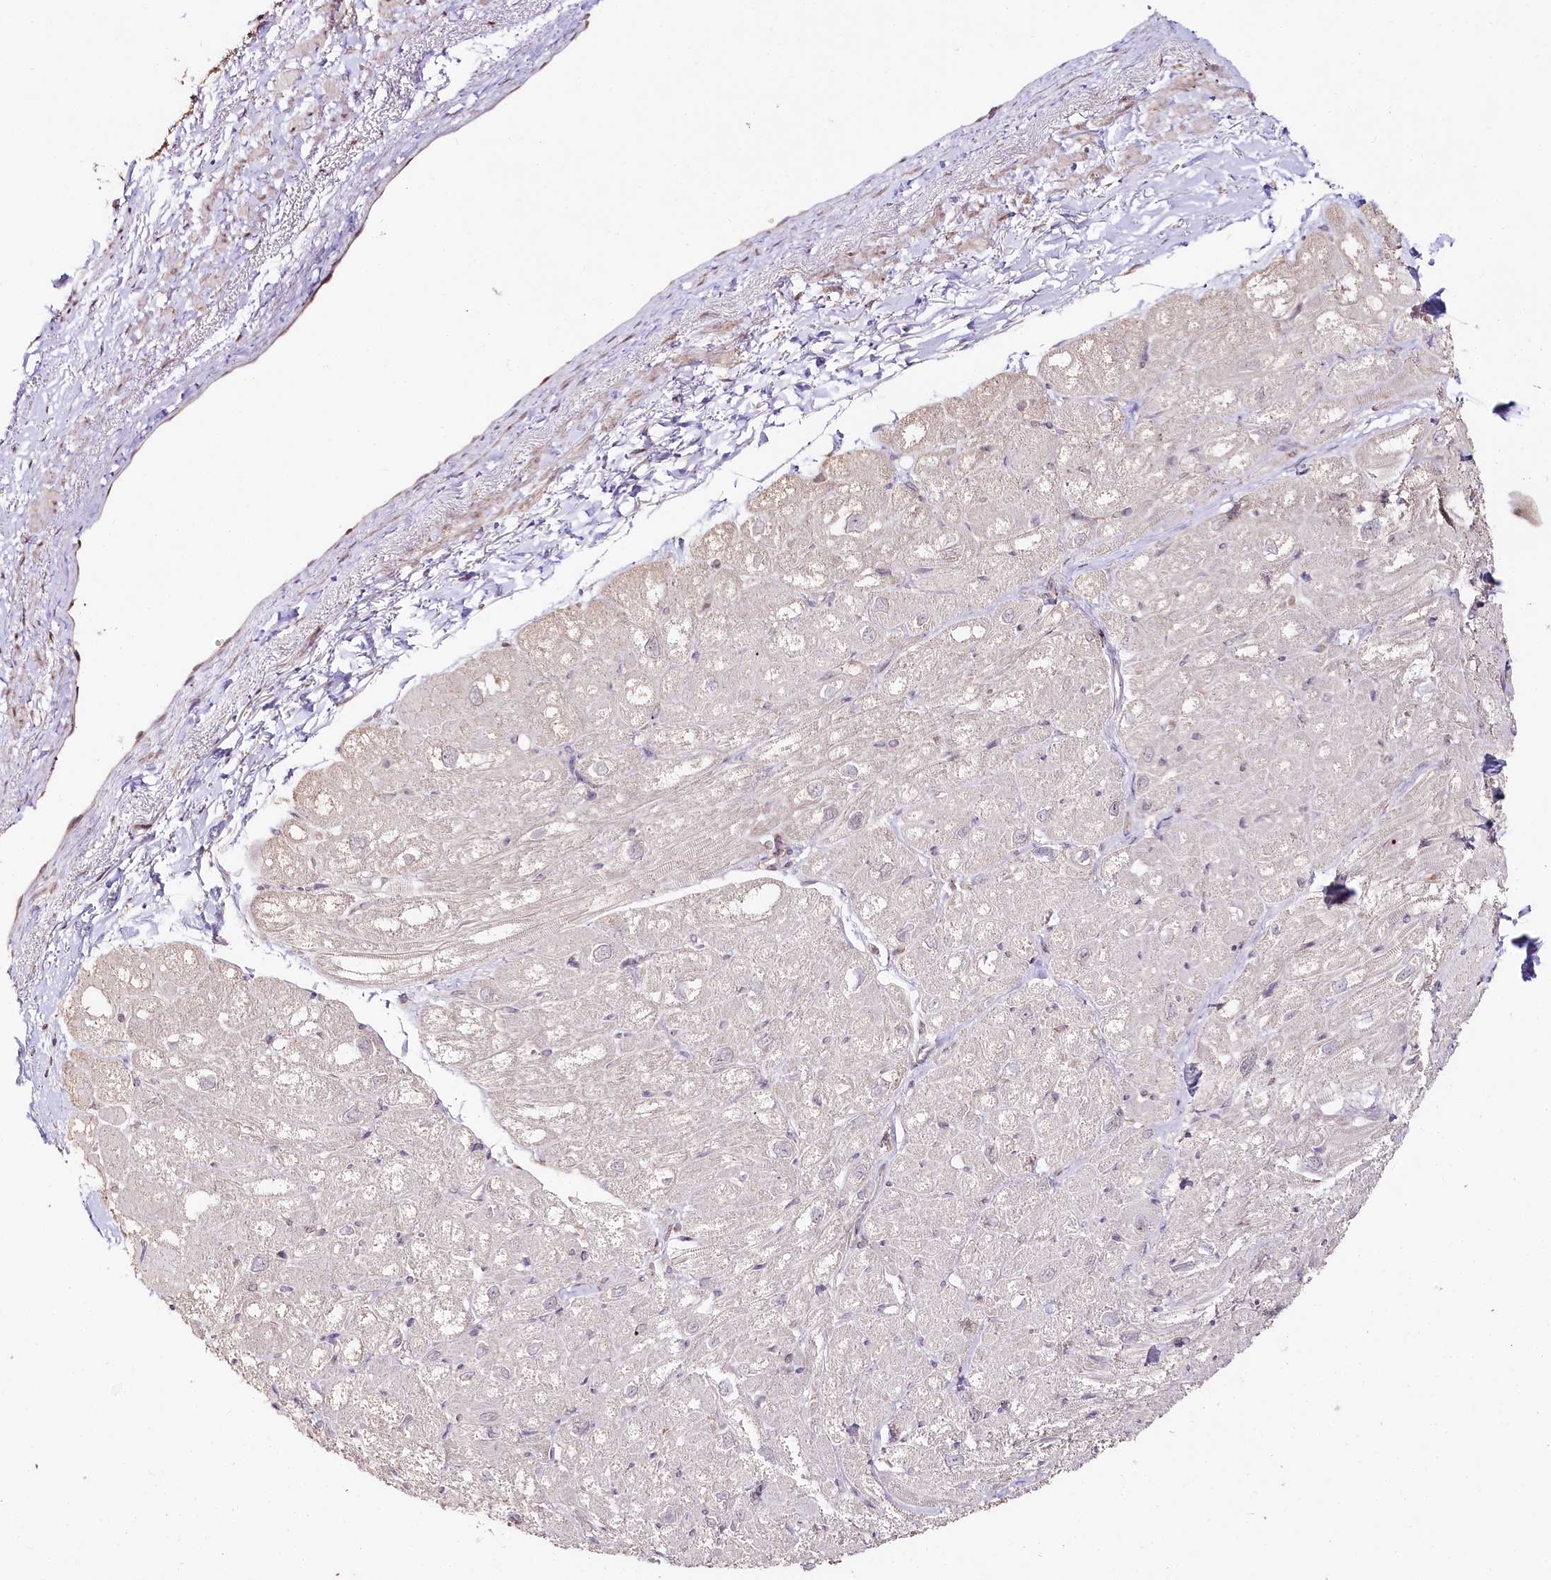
{"staining": {"intensity": "weak", "quantity": "25%-75%", "location": "nuclear"}, "tissue": "heart muscle", "cell_type": "Cardiomyocytes", "image_type": "normal", "snomed": [{"axis": "morphology", "description": "Normal tissue, NOS"}, {"axis": "topography", "description": "Heart"}], "caption": "Brown immunohistochemical staining in unremarkable human heart muscle demonstrates weak nuclear positivity in about 25%-75% of cardiomyocytes. The staining was performed using DAB to visualize the protein expression in brown, while the nuclei were stained in blue with hematoxylin (Magnification: 20x).", "gene": "CNPY2", "patient": {"sex": "male", "age": 50}}